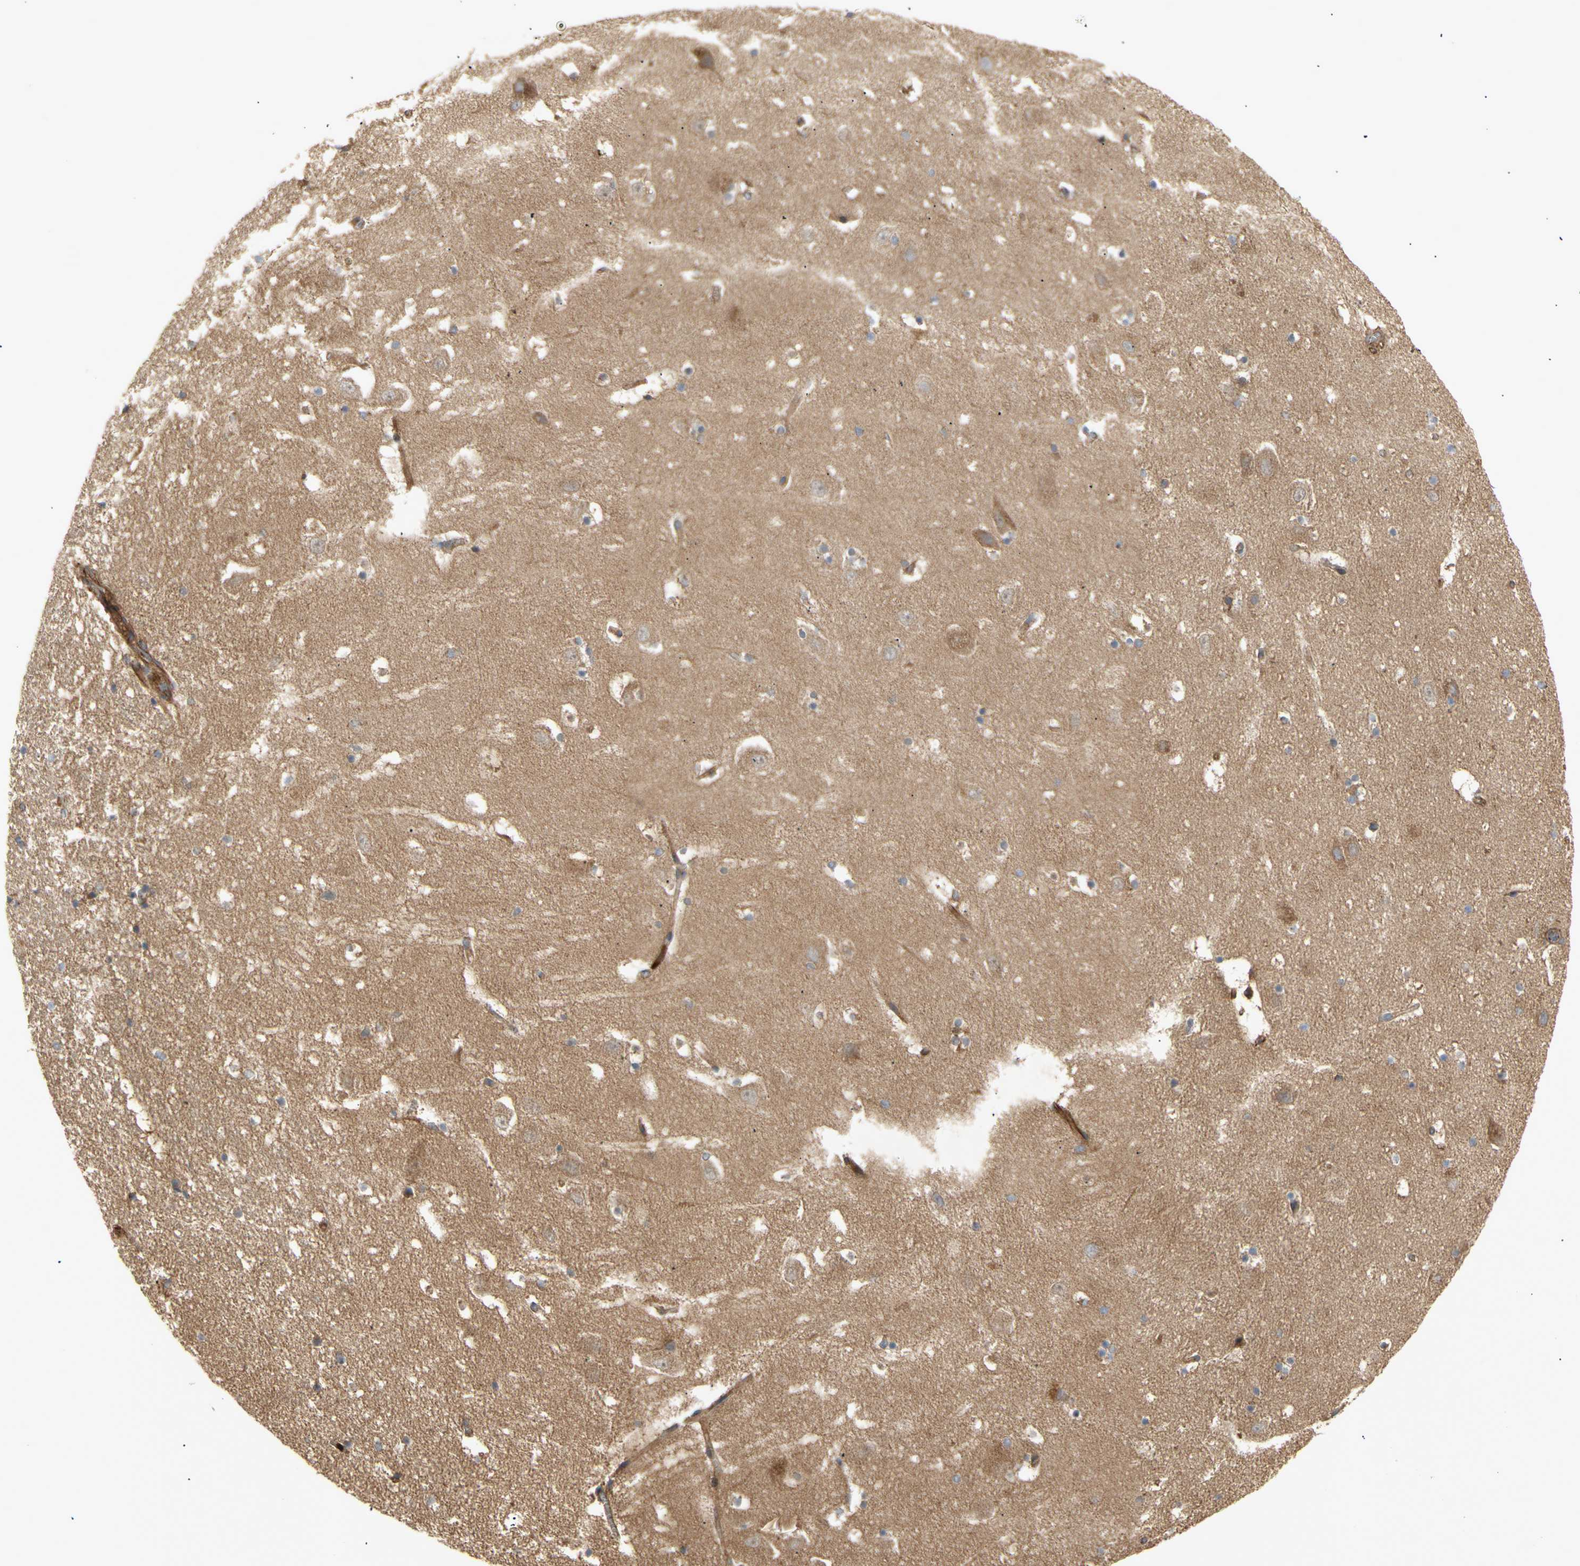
{"staining": {"intensity": "negative", "quantity": "none", "location": "none"}, "tissue": "hippocampus", "cell_type": "Glial cells", "image_type": "normal", "snomed": [{"axis": "morphology", "description": "Normal tissue, NOS"}, {"axis": "topography", "description": "Hippocampus"}], "caption": "The micrograph demonstrates no staining of glial cells in unremarkable hippocampus.", "gene": "TUBG2", "patient": {"sex": "male", "age": 45}}